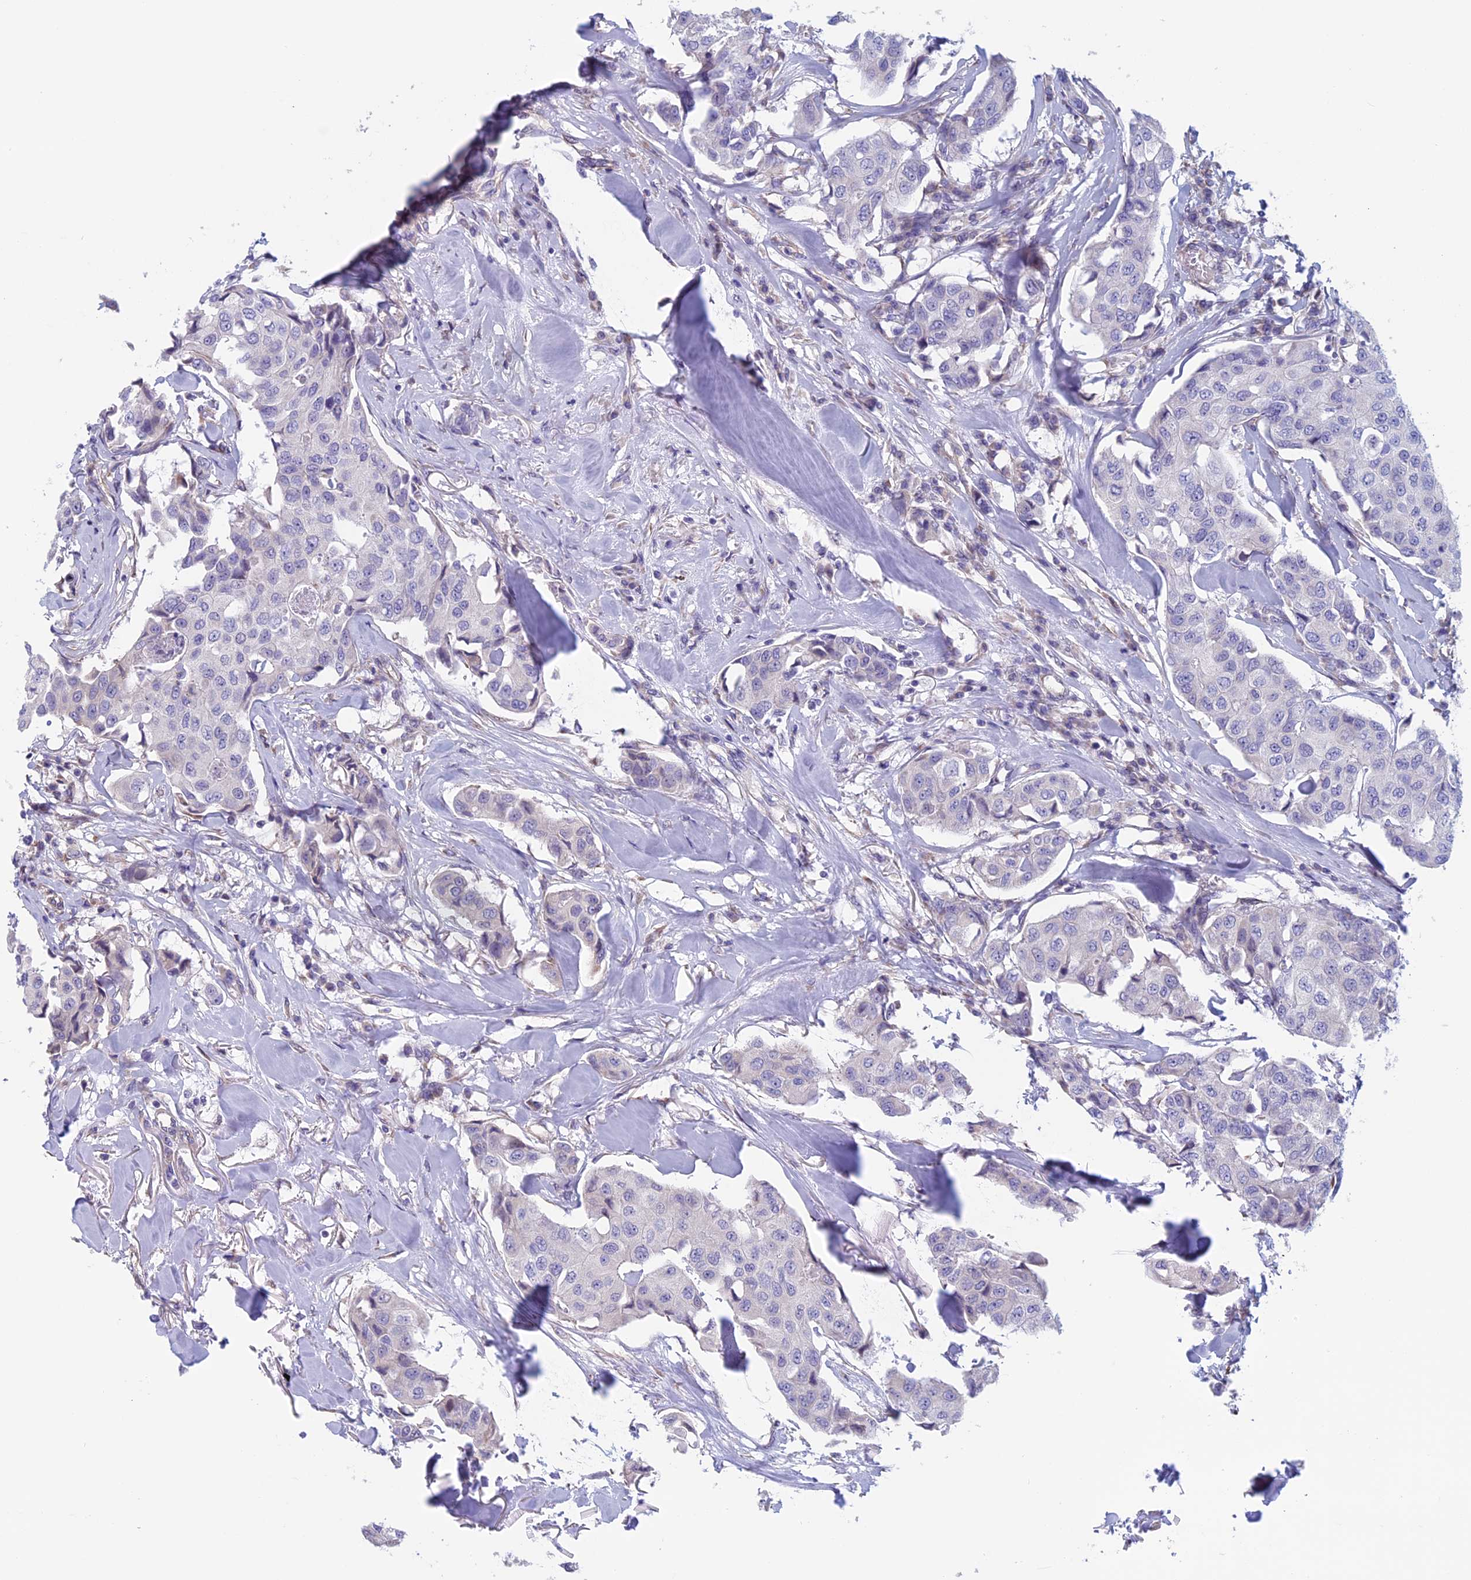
{"staining": {"intensity": "negative", "quantity": "none", "location": "none"}, "tissue": "breast cancer", "cell_type": "Tumor cells", "image_type": "cancer", "snomed": [{"axis": "morphology", "description": "Duct carcinoma"}, {"axis": "topography", "description": "Breast"}], "caption": "Image shows no protein expression in tumor cells of breast cancer tissue.", "gene": "BCL2L10", "patient": {"sex": "female", "age": 80}}